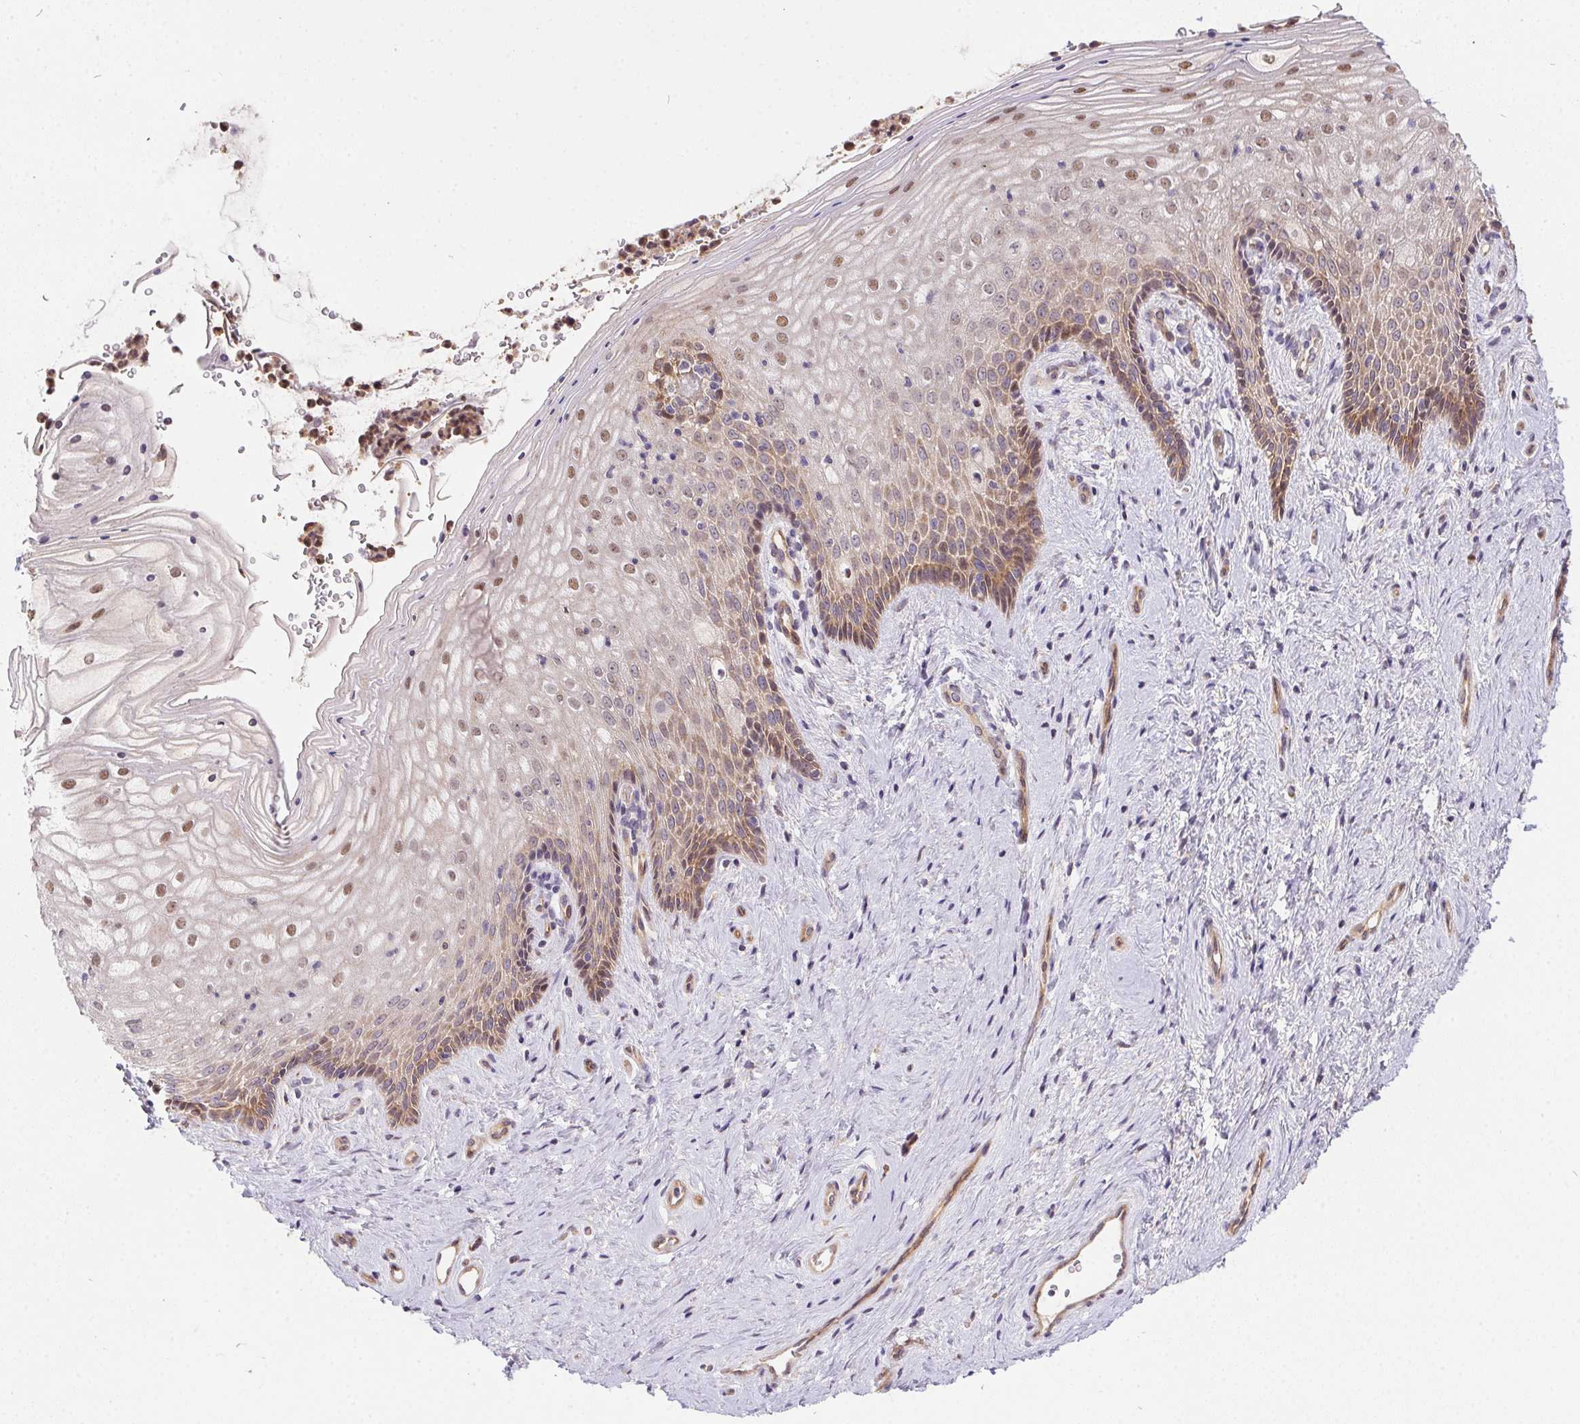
{"staining": {"intensity": "weak", "quantity": "25%-75%", "location": "cytoplasmic/membranous,nuclear"}, "tissue": "vagina", "cell_type": "Squamous epithelial cells", "image_type": "normal", "snomed": [{"axis": "morphology", "description": "Normal tissue, NOS"}, {"axis": "topography", "description": "Vagina"}], "caption": "Immunohistochemical staining of benign vagina exhibits low levels of weak cytoplasmic/membranous,nuclear staining in about 25%-75% of squamous epithelial cells.", "gene": "NUDT16", "patient": {"sex": "female", "age": 45}}